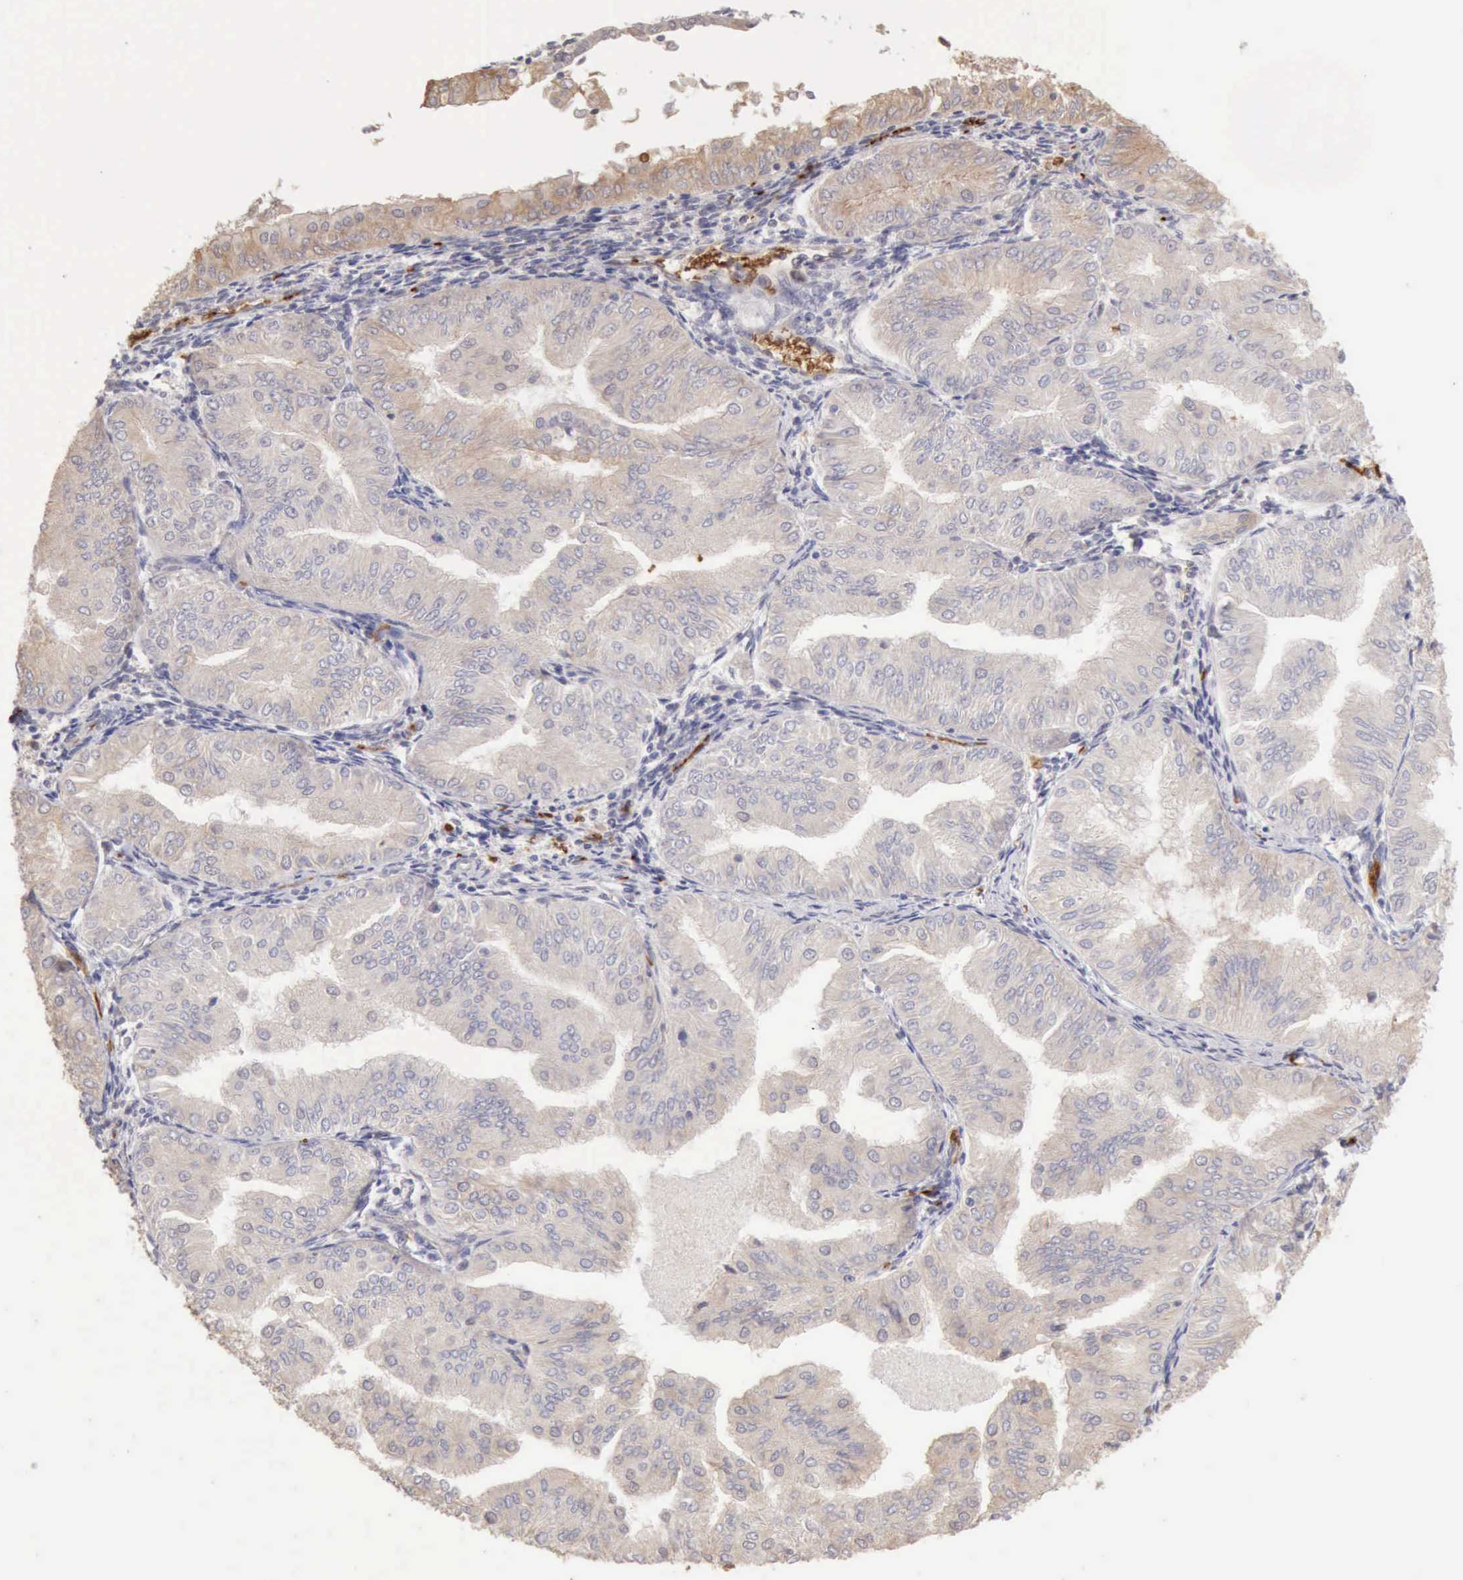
{"staining": {"intensity": "weak", "quantity": ">75%", "location": "cytoplasmic/membranous"}, "tissue": "endometrial cancer", "cell_type": "Tumor cells", "image_type": "cancer", "snomed": [{"axis": "morphology", "description": "Adenocarcinoma, NOS"}, {"axis": "topography", "description": "Endometrium"}], "caption": "Immunohistochemistry (IHC) histopathology image of human endometrial adenocarcinoma stained for a protein (brown), which displays low levels of weak cytoplasmic/membranous expression in about >75% of tumor cells.", "gene": "CFI", "patient": {"sex": "female", "age": 53}}